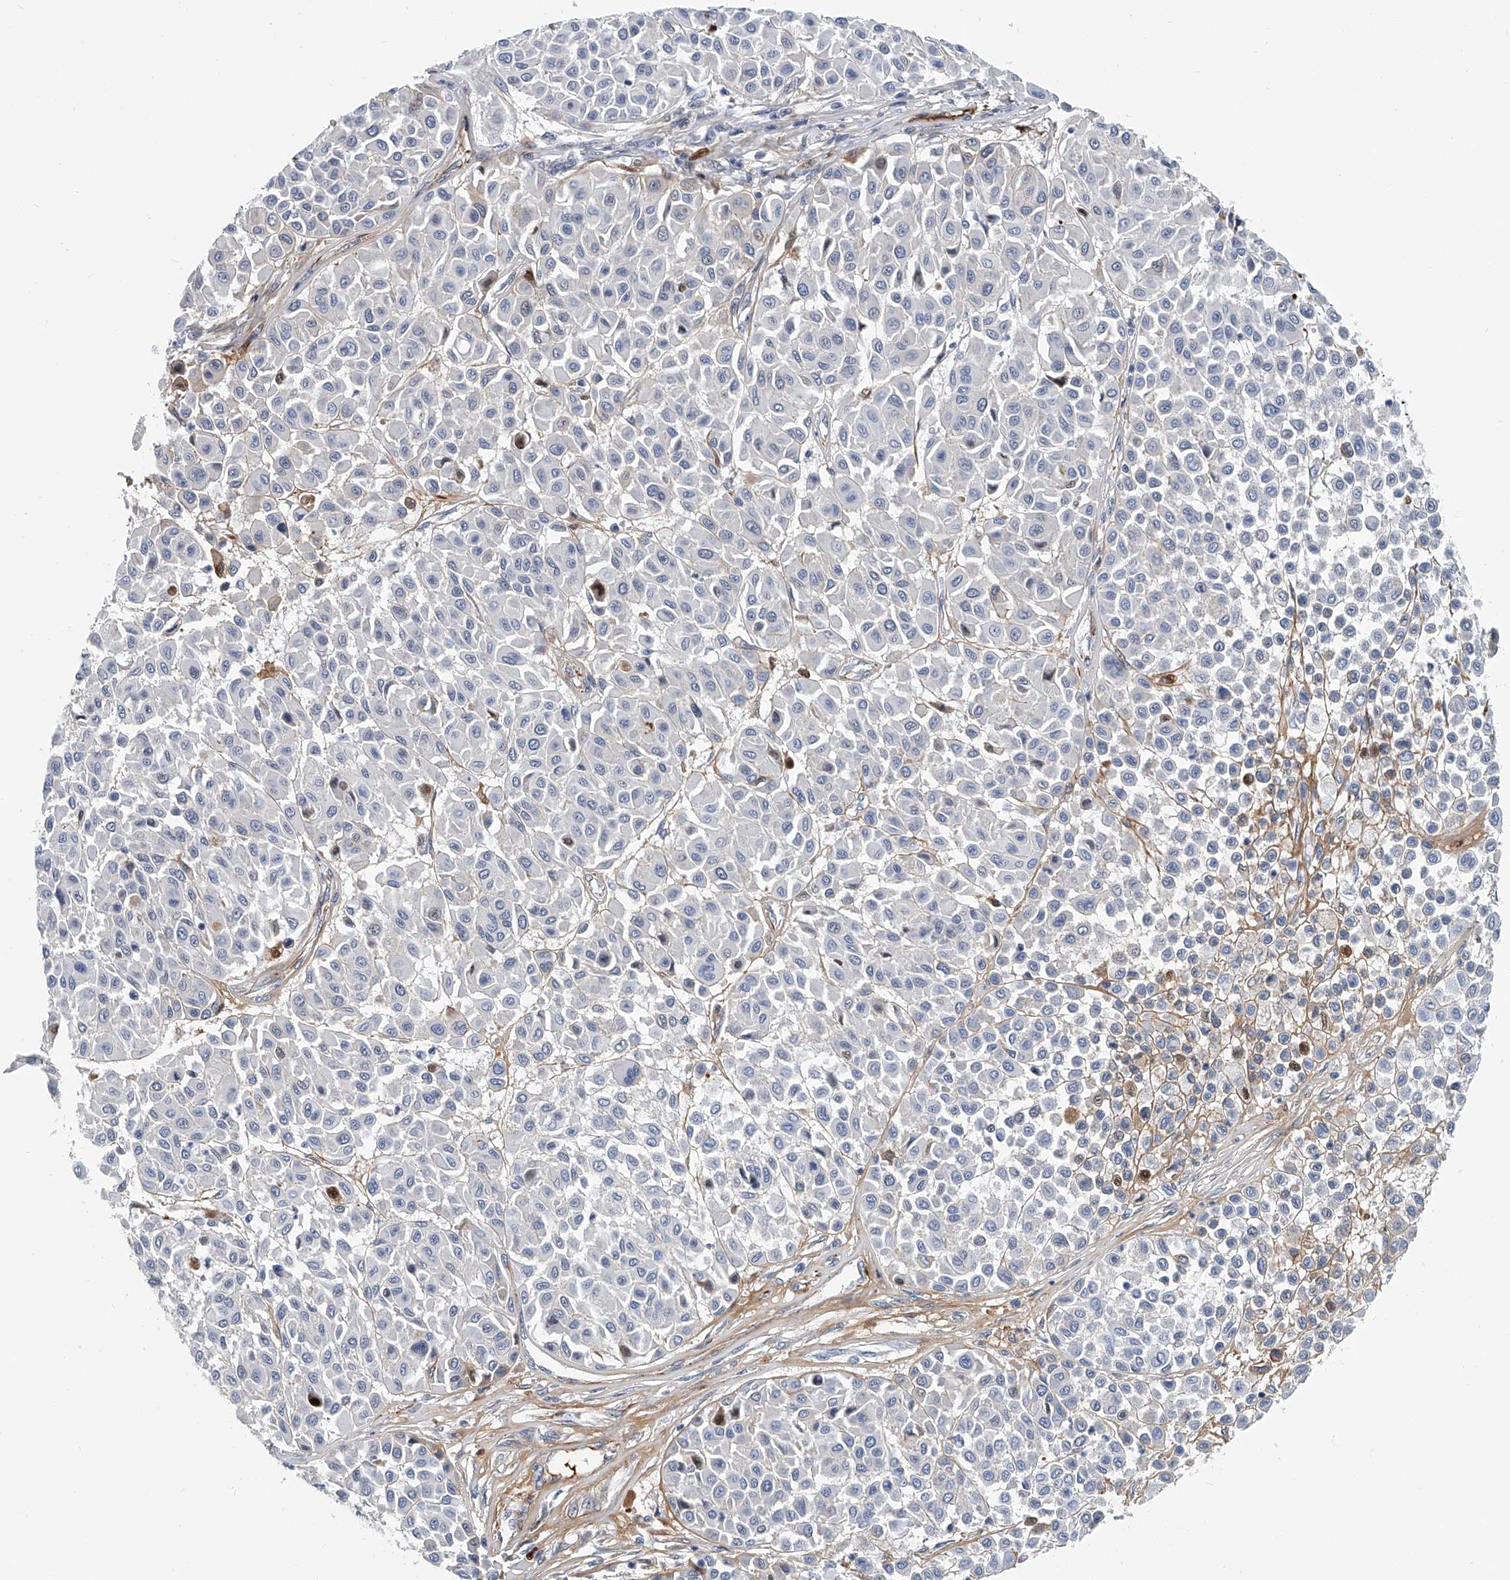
{"staining": {"intensity": "negative", "quantity": "none", "location": "none"}, "tissue": "melanoma", "cell_type": "Tumor cells", "image_type": "cancer", "snomed": [{"axis": "morphology", "description": "Malignant melanoma, Metastatic site"}, {"axis": "topography", "description": "Soft tissue"}], "caption": "High magnification brightfield microscopy of malignant melanoma (metastatic site) stained with DAB (brown) and counterstained with hematoxylin (blue): tumor cells show no significant staining. (Brightfield microscopy of DAB (3,3'-diaminobenzidine) IHC at high magnification).", "gene": "KIRREL1", "patient": {"sex": "male", "age": 41}}